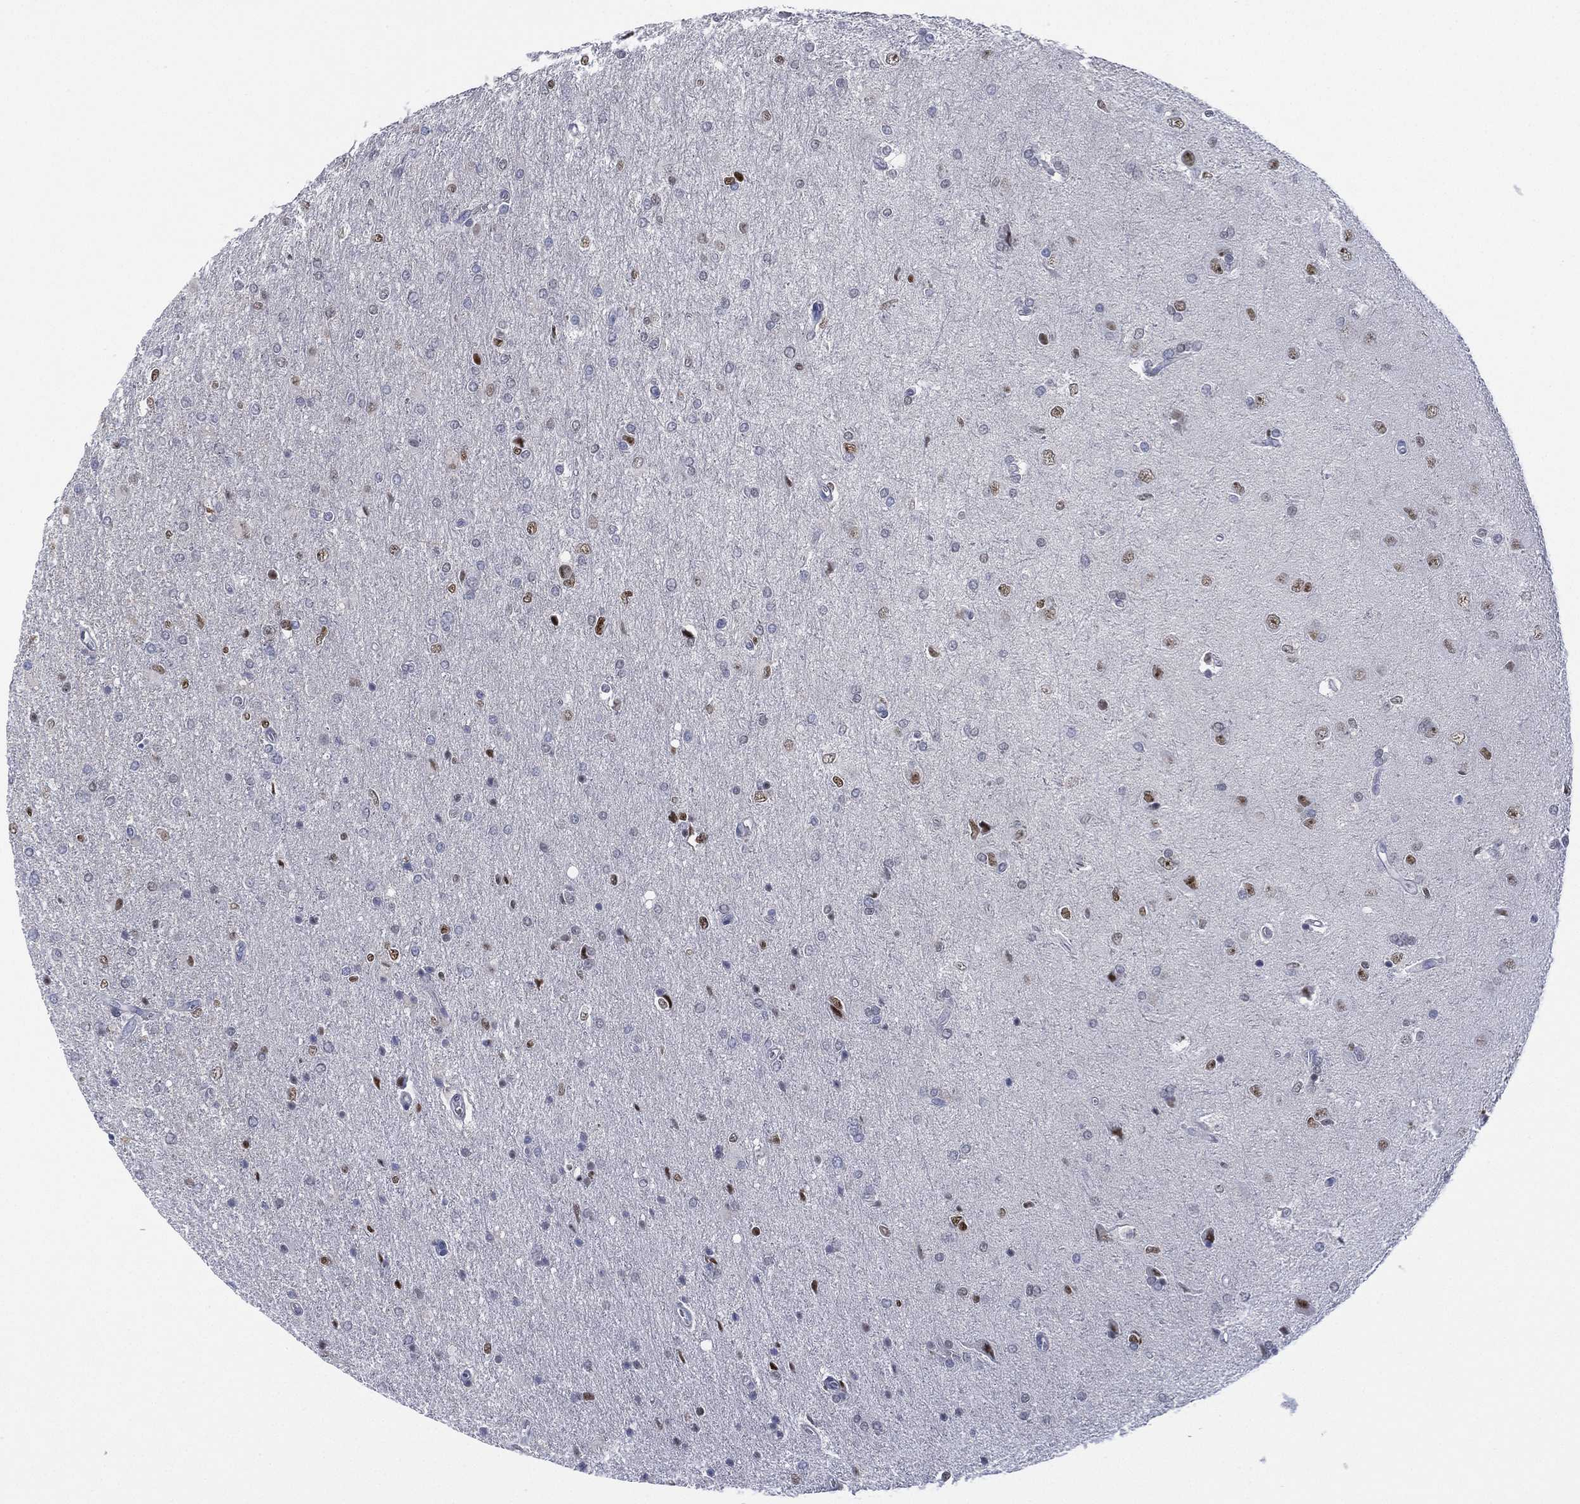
{"staining": {"intensity": "strong", "quantity": "<25%", "location": "nuclear"}, "tissue": "glioma", "cell_type": "Tumor cells", "image_type": "cancer", "snomed": [{"axis": "morphology", "description": "Glioma, malignant, High grade"}, {"axis": "topography", "description": "Cerebral cortex"}], "caption": "IHC of human malignant glioma (high-grade) shows medium levels of strong nuclear staining in about <25% of tumor cells.", "gene": "ZNF711", "patient": {"sex": "male", "age": 70}}